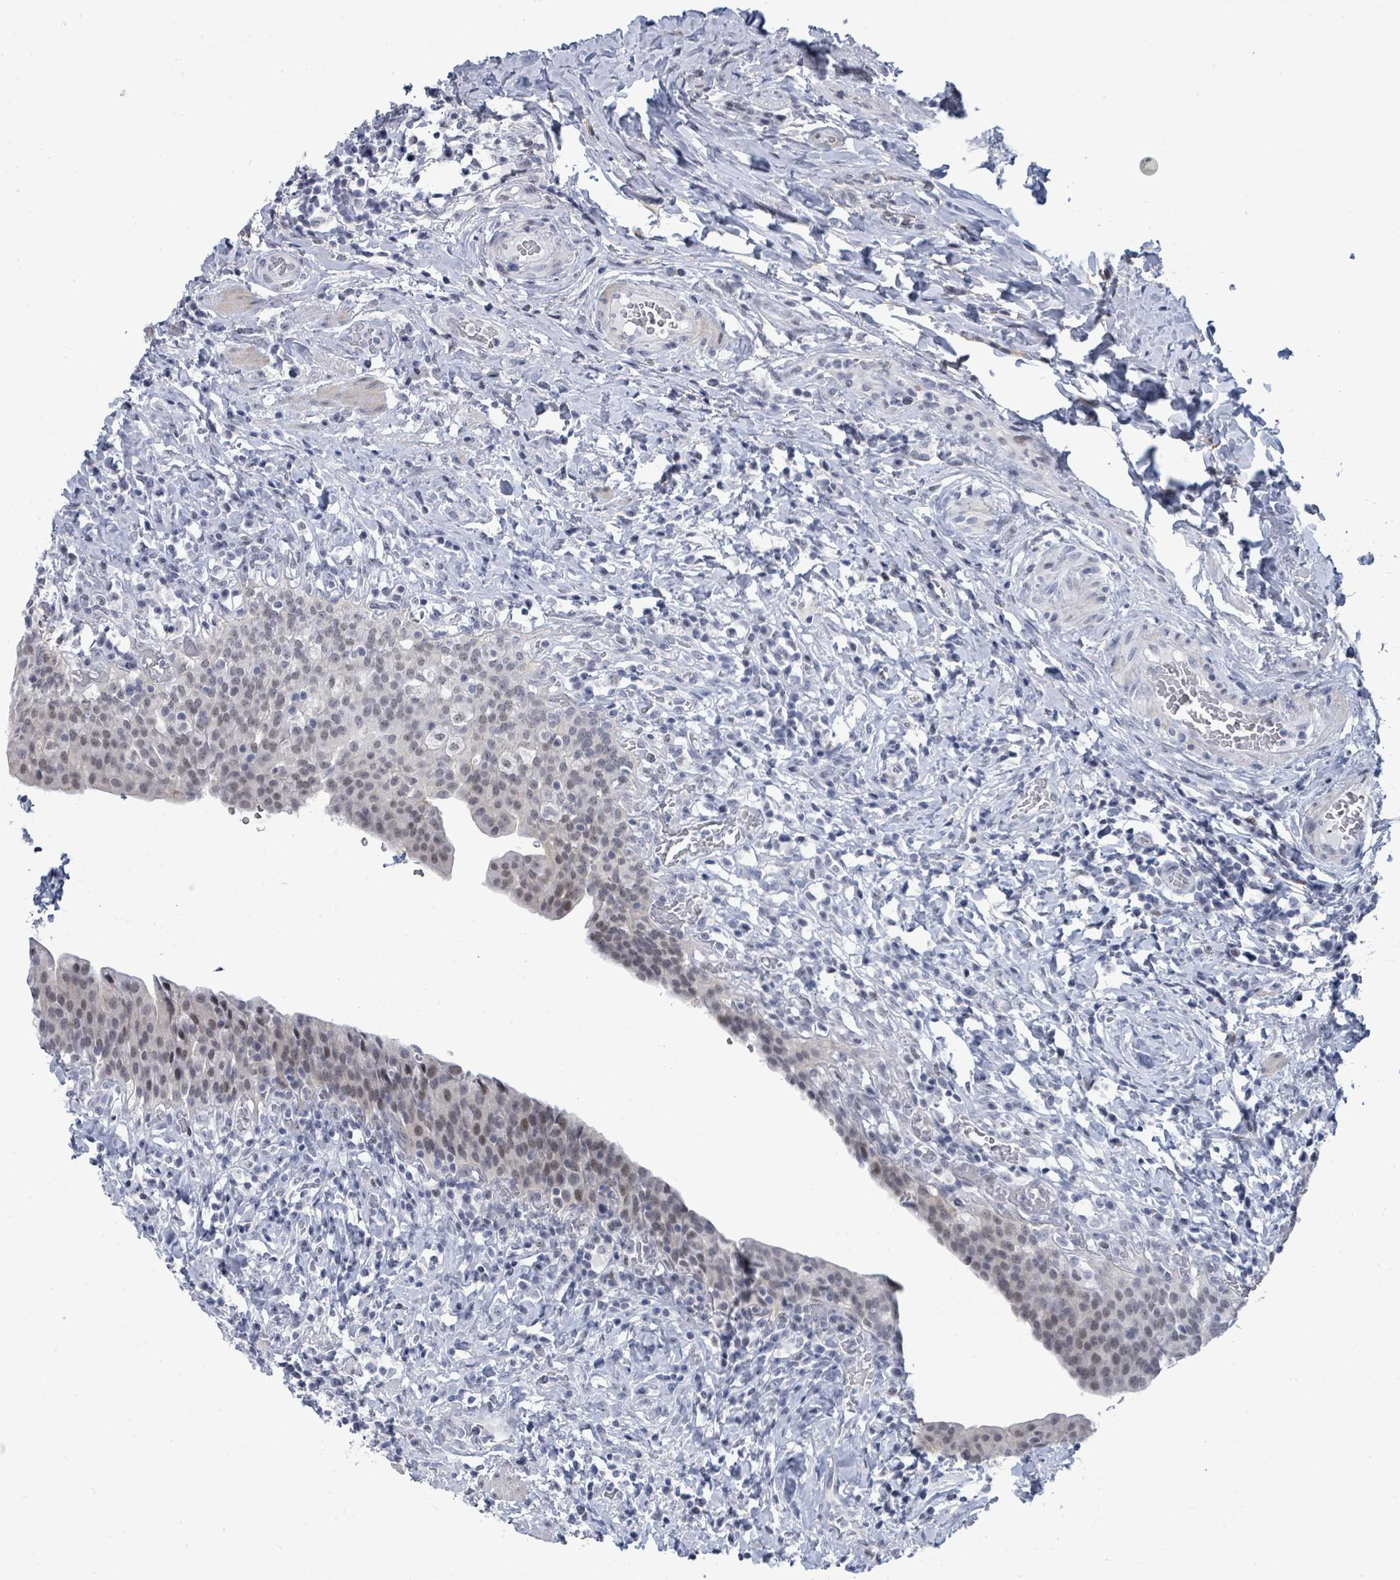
{"staining": {"intensity": "moderate", "quantity": "25%-75%", "location": "nuclear"}, "tissue": "urinary bladder", "cell_type": "Urothelial cells", "image_type": "normal", "snomed": [{"axis": "morphology", "description": "Normal tissue, NOS"}, {"axis": "morphology", "description": "Inflammation, NOS"}, {"axis": "topography", "description": "Urinary bladder"}], "caption": "Immunohistochemistry (IHC) (DAB (3,3'-diaminobenzidine)) staining of normal human urinary bladder shows moderate nuclear protein positivity in approximately 25%-75% of urothelial cells.", "gene": "CT45A10", "patient": {"sex": "male", "age": 64}}